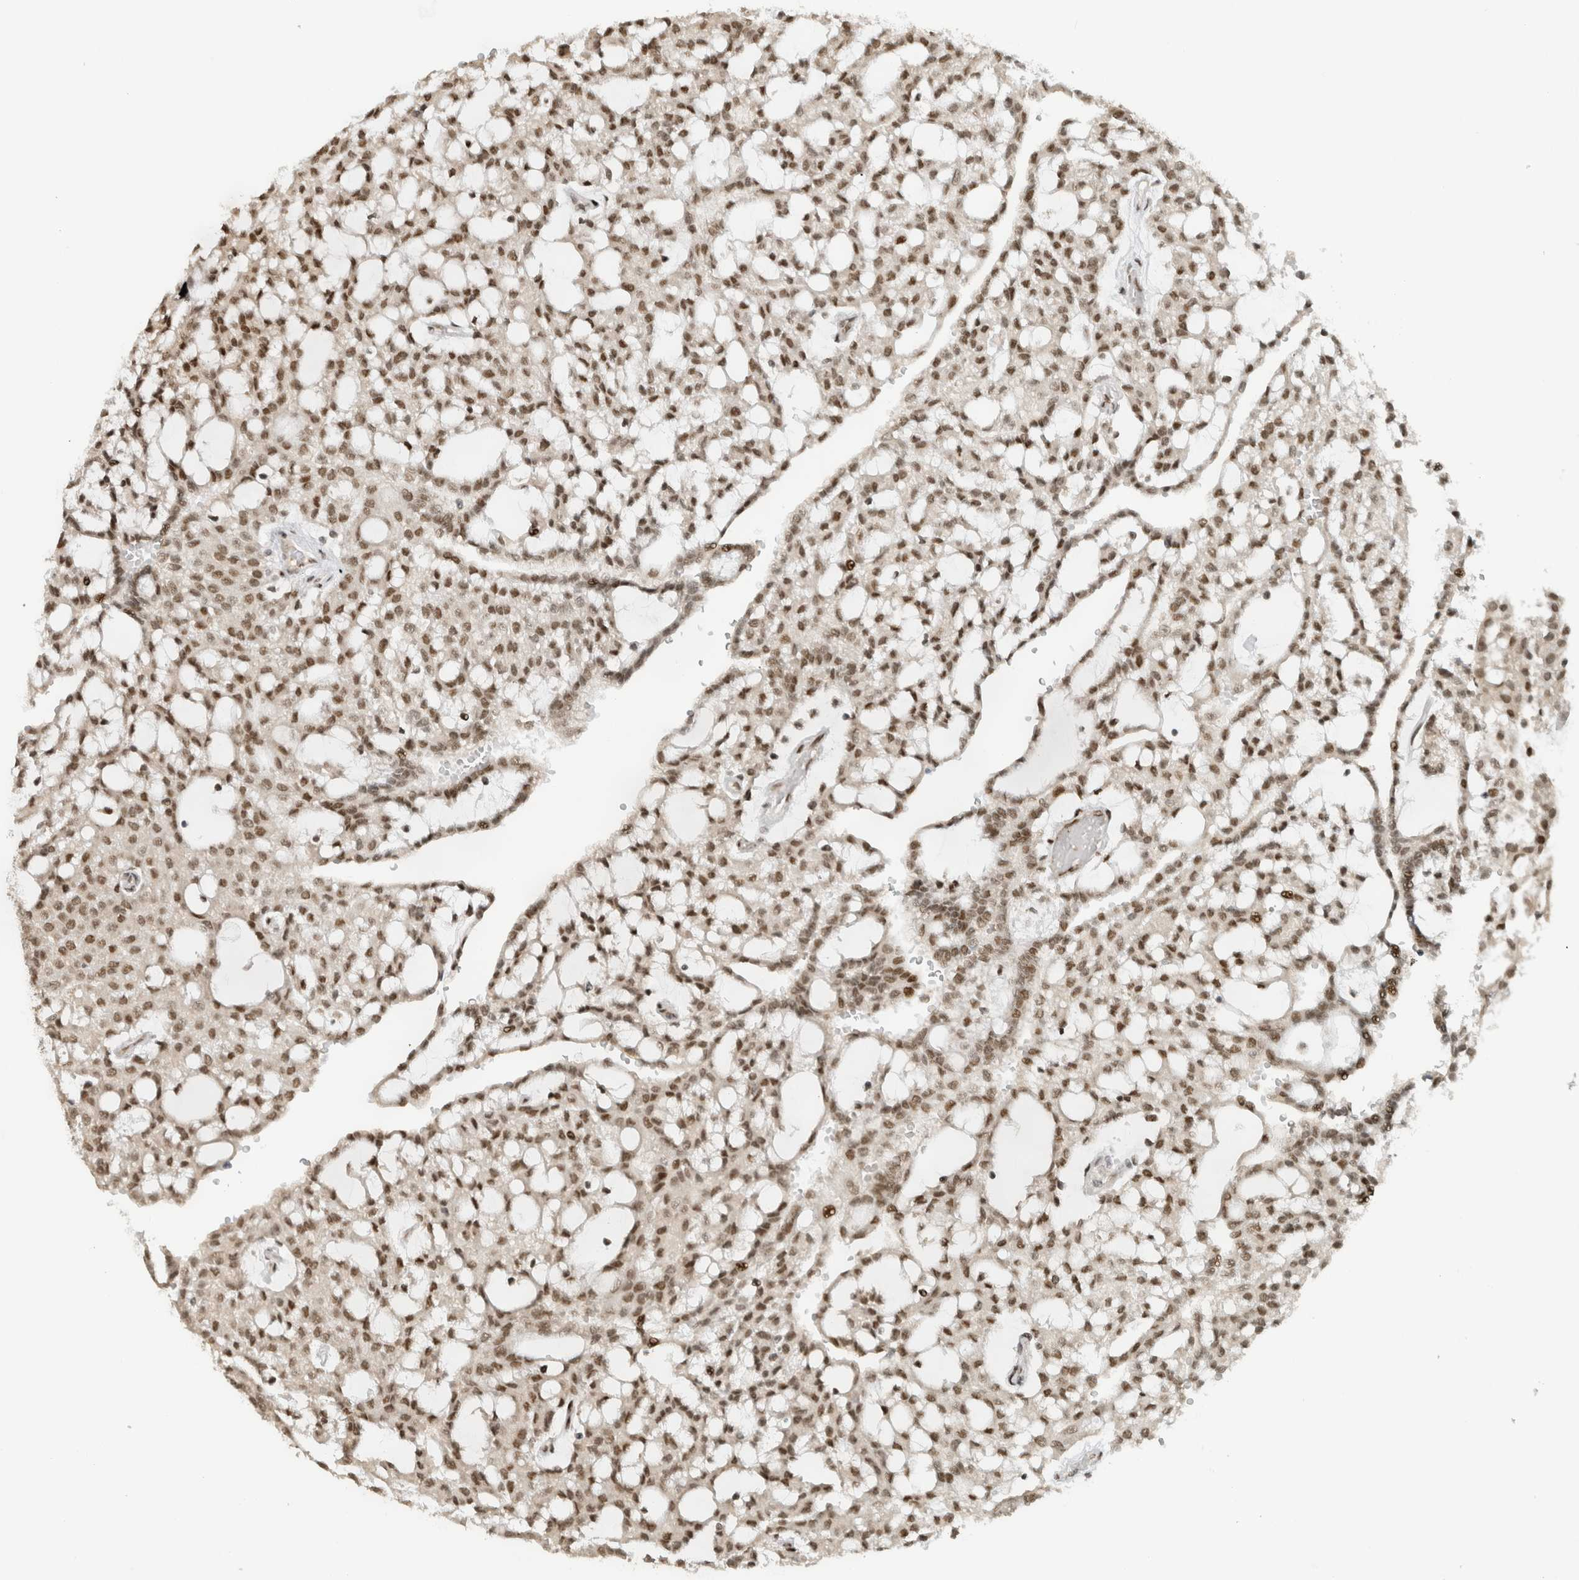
{"staining": {"intensity": "moderate", "quantity": ">75%", "location": "nuclear"}, "tissue": "renal cancer", "cell_type": "Tumor cells", "image_type": "cancer", "snomed": [{"axis": "morphology", "description": "Adenocarcinoma, NOS"}, {"axis": "topography", "description": "Kidney"}], "caption": "Protein staining demonstrates moderate nuclear positivity in approximately >75% of tumor cells in renal adenocarcinoma.", "gene": "HNRNPR", "patient": {"sex": "male", "age": 63}}